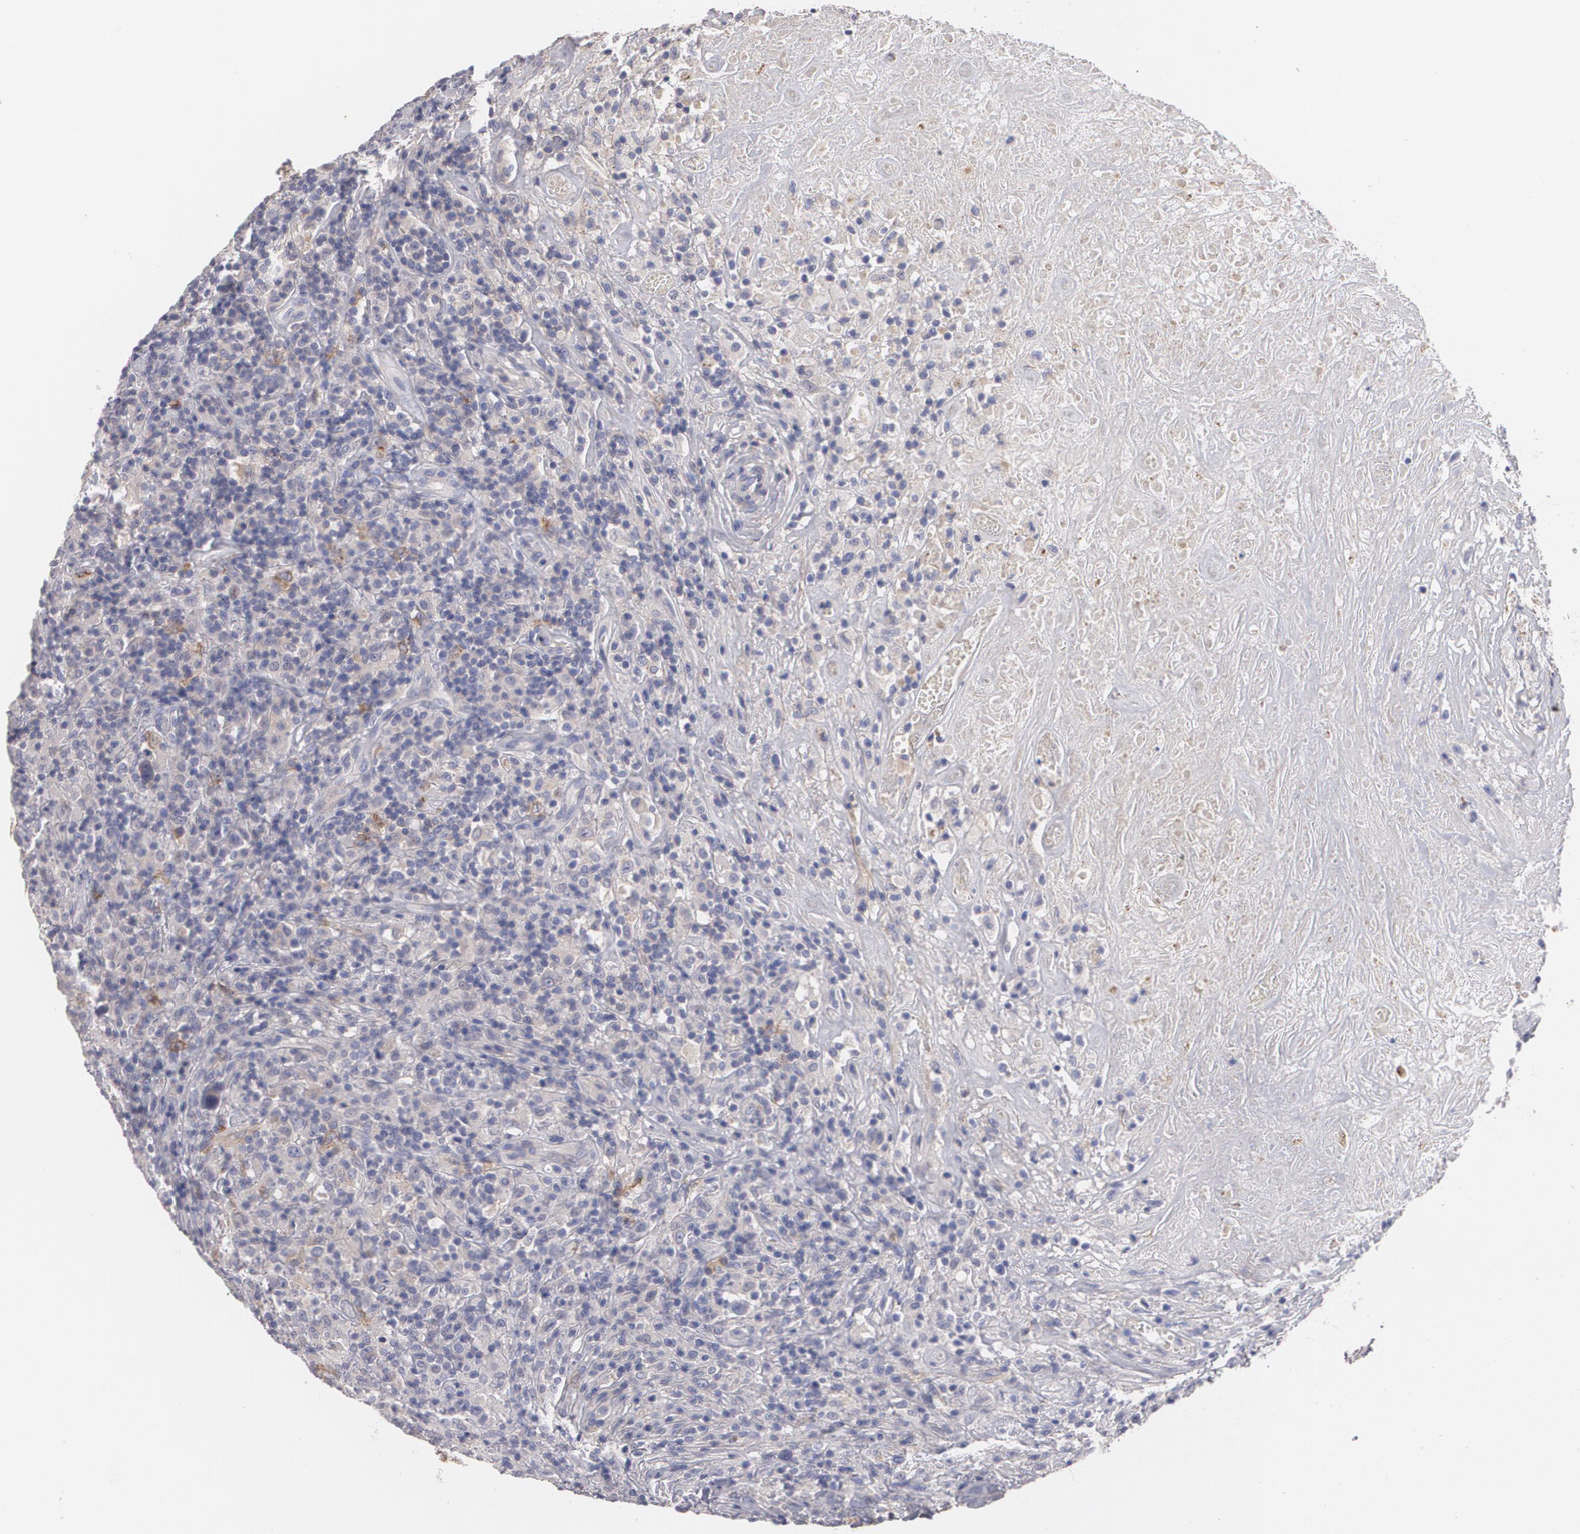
{"staining": {"intensity": "negative", "quantity": "none", "location": "none"}, "tissue": "lymphoma", "cell_type": "Tumor cells", "image_type": "cancer", "snomed": [{"axis": "morphology", "description": "Hodgkin's disease, NOS"}, {"axis": "topography", "description": "Lymph node"}], "caption": "Immunohistochemistry image of neoplastic tissue: lymphoma stained with DAB (3,3'-diaminobenzidine) demonstrates no significant protein expression in tumor cells.", "gene": "FBLN1", "patient": {"sex": "male", "age": 46}}